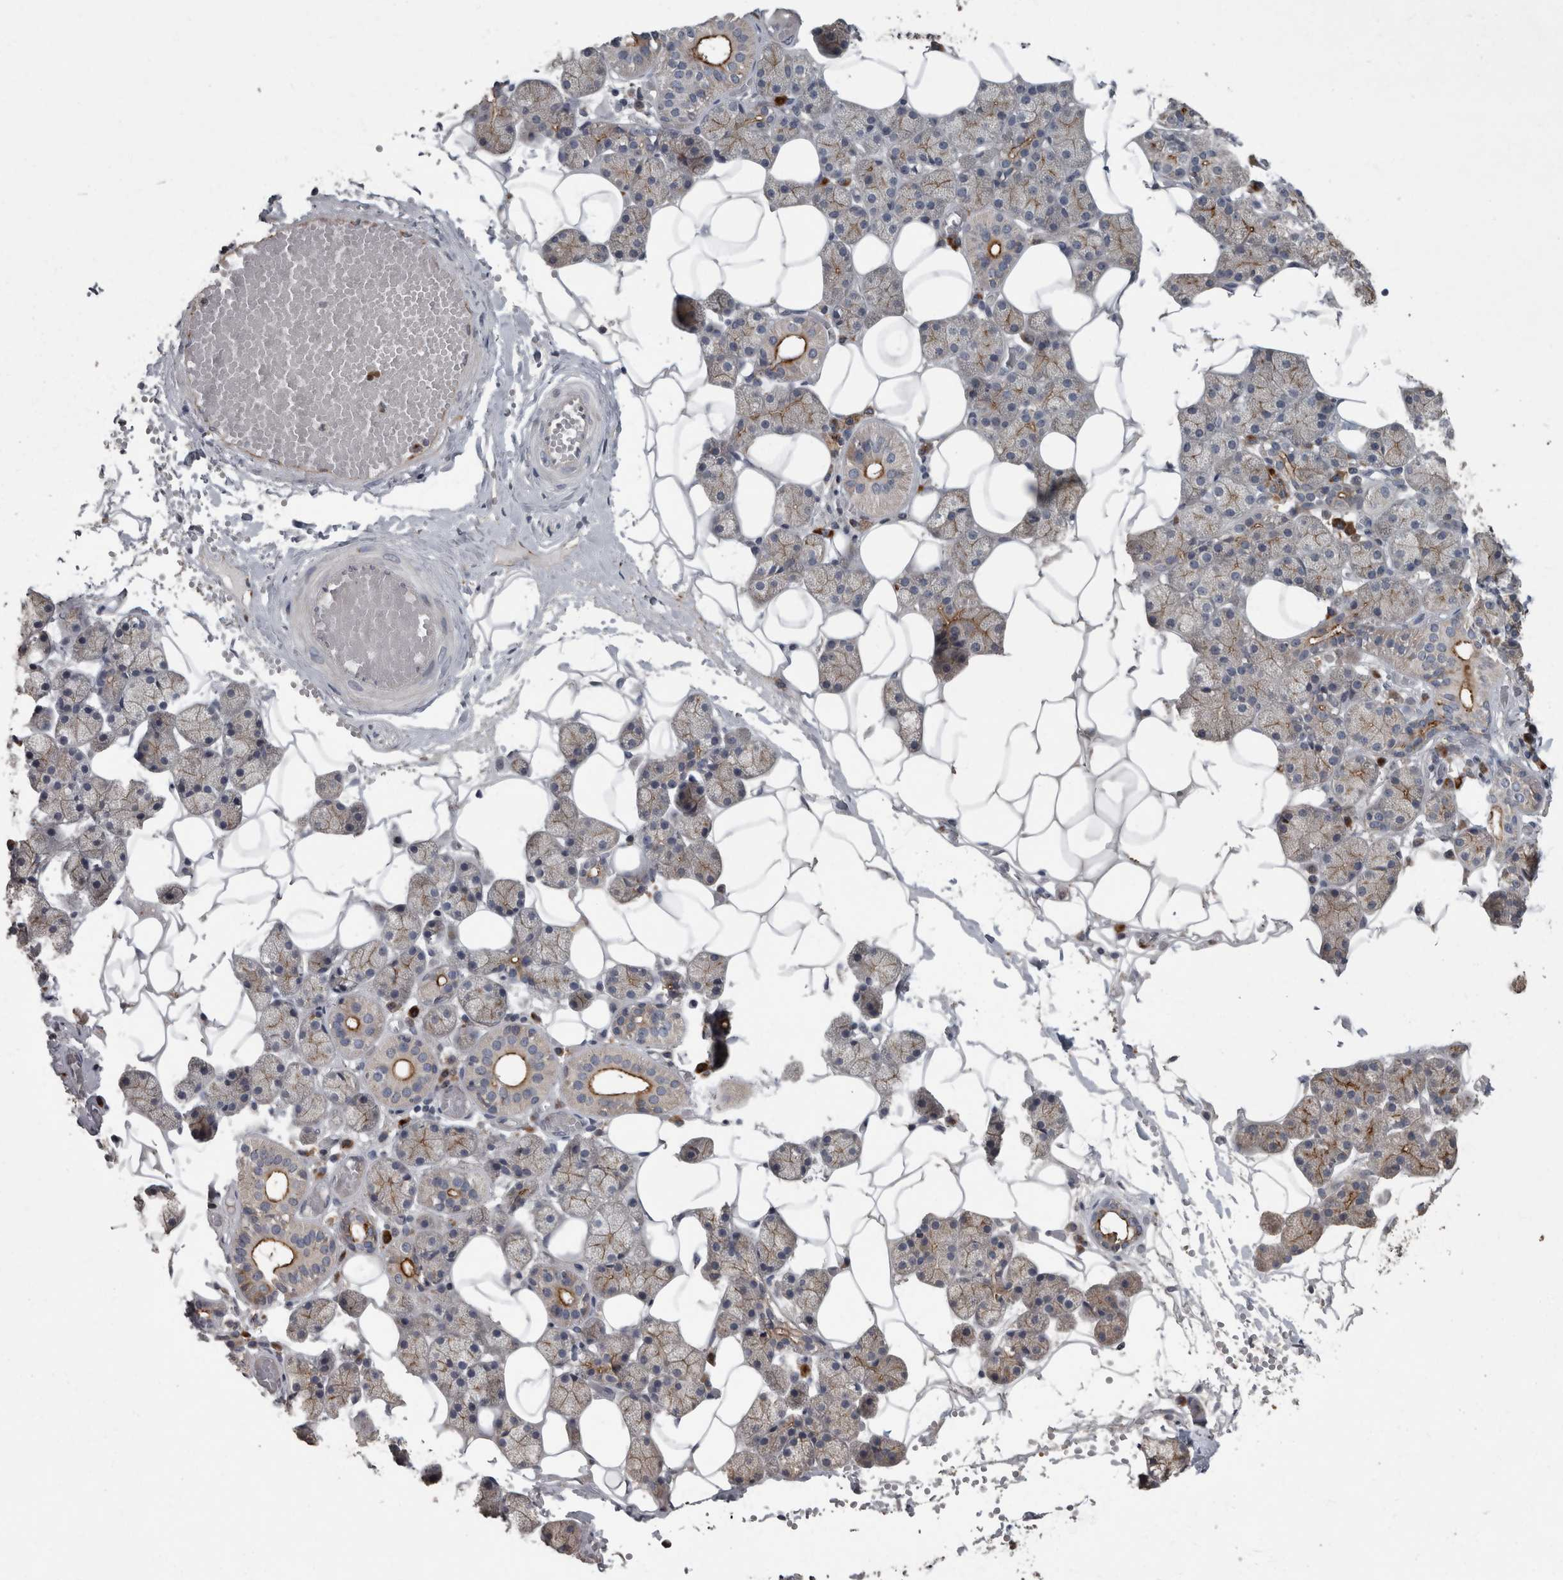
{"staining": {"intensity": "strong", "quantity": "25%-75%", "location": "cytoplasmic/membranous"}, "tissue": "salivary gland", "cell_type": "Glandular cells", "image_type": "normal", "snomed": [{"axis": "morphology", "description": "Normal tissue, NOS"}, {"axis": "topography", "description": "Salivary gland"}], "caption": "Protein analysis of unremarkable salivary gland displays strong cytoplasmic/membranous expression in about 25%-75% of glandular cells.", "gene": "CDC42BPG", "patient": {"sex": "female", "age": 33}}